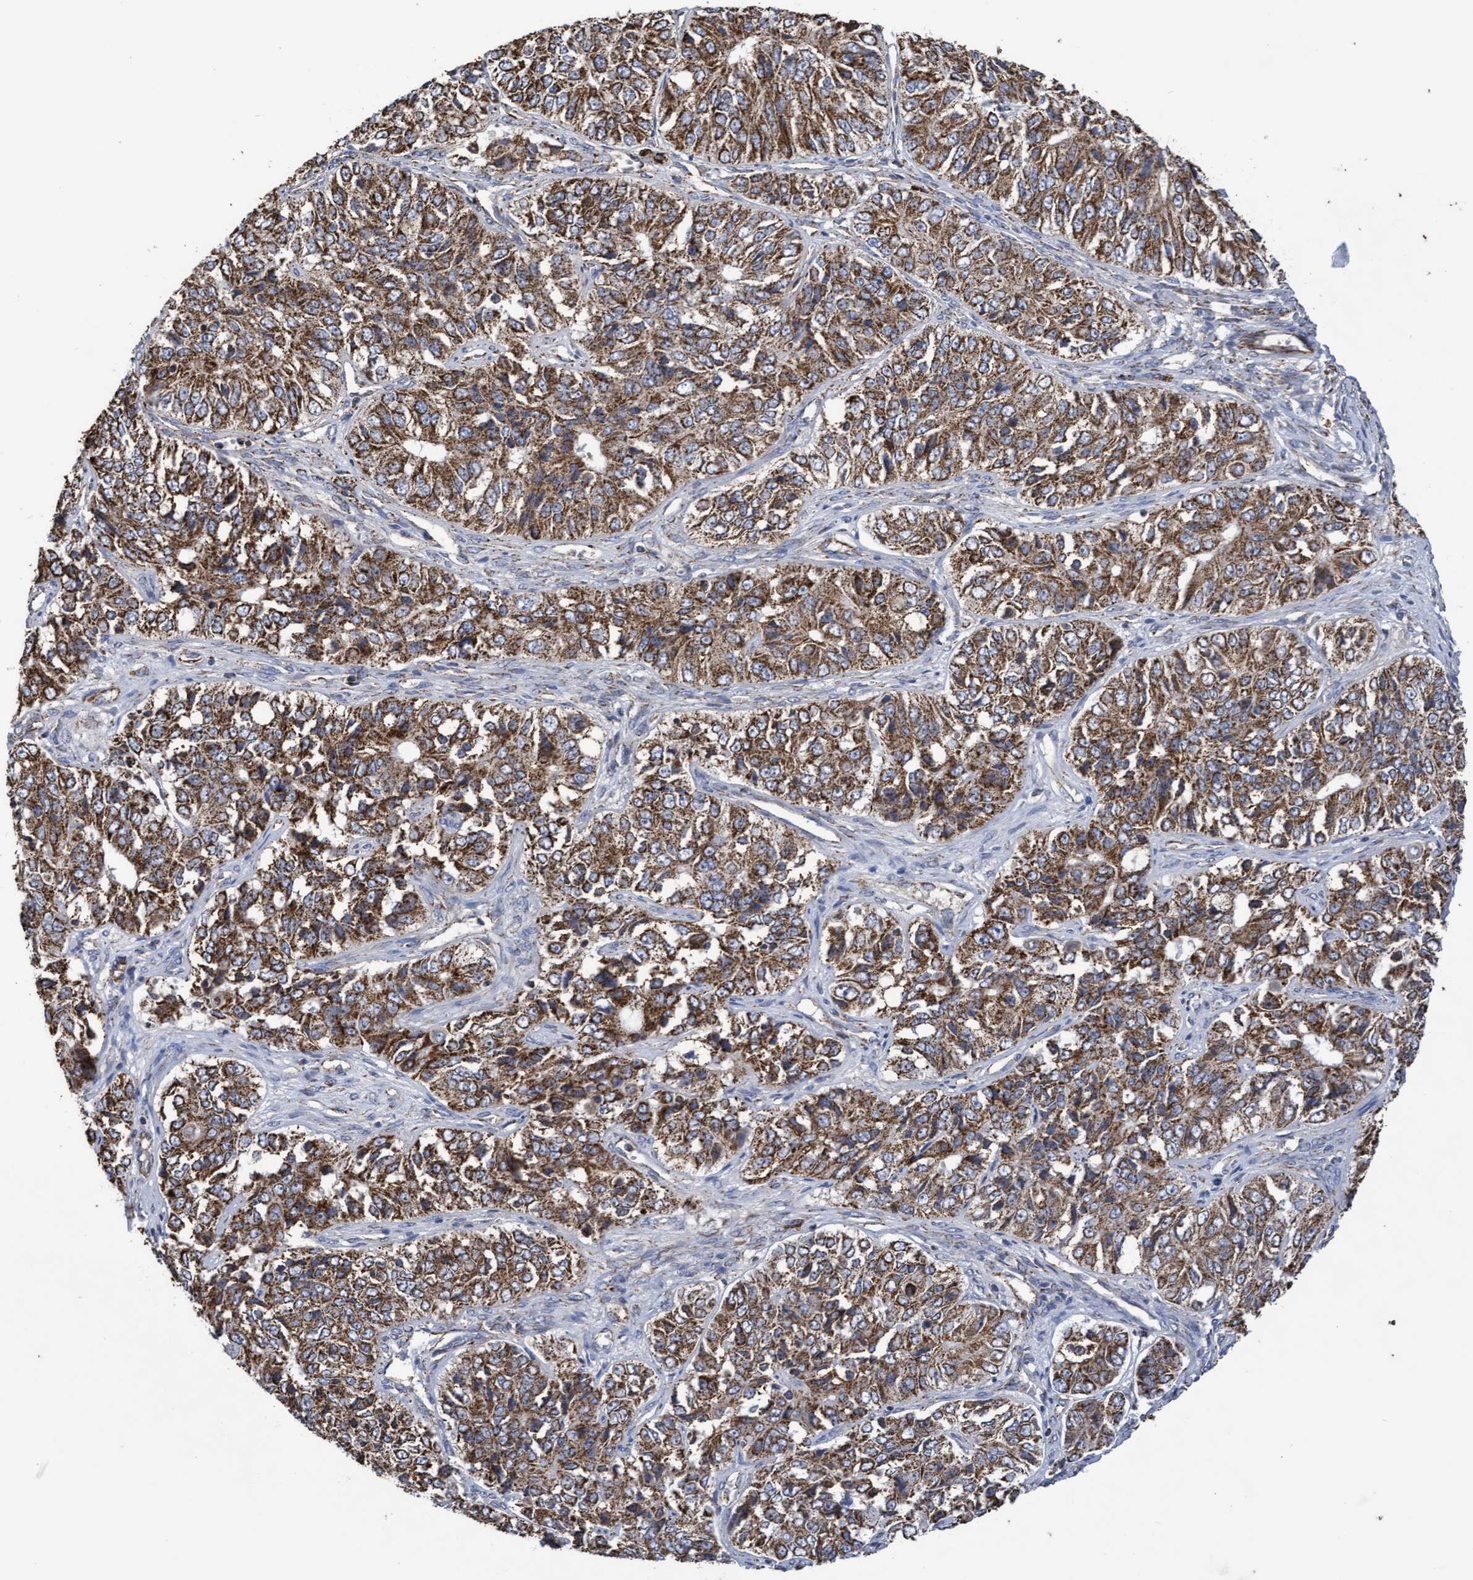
{"staining": {"intensity": "strong", "quantity": ">75%", "location": "cytoplasmic/membranous"}, "tissue": "ovarian cancer", "cell_type": "Tumor cells", "image_type": "cancer", "snomed": [{"axis": "morphology", "description": "Carcinoma, endometroid"}, {"axis": "topography", "description": "Ovary"}], "caption": "IHC (DAB) staining of ovarian endometroid carcinoma reveals strong cytoplasmic/membranous protein expression in approximately >75% of tumor cells.", "gene": "COBL", "patient": {"sex": "female", "age": 51}}